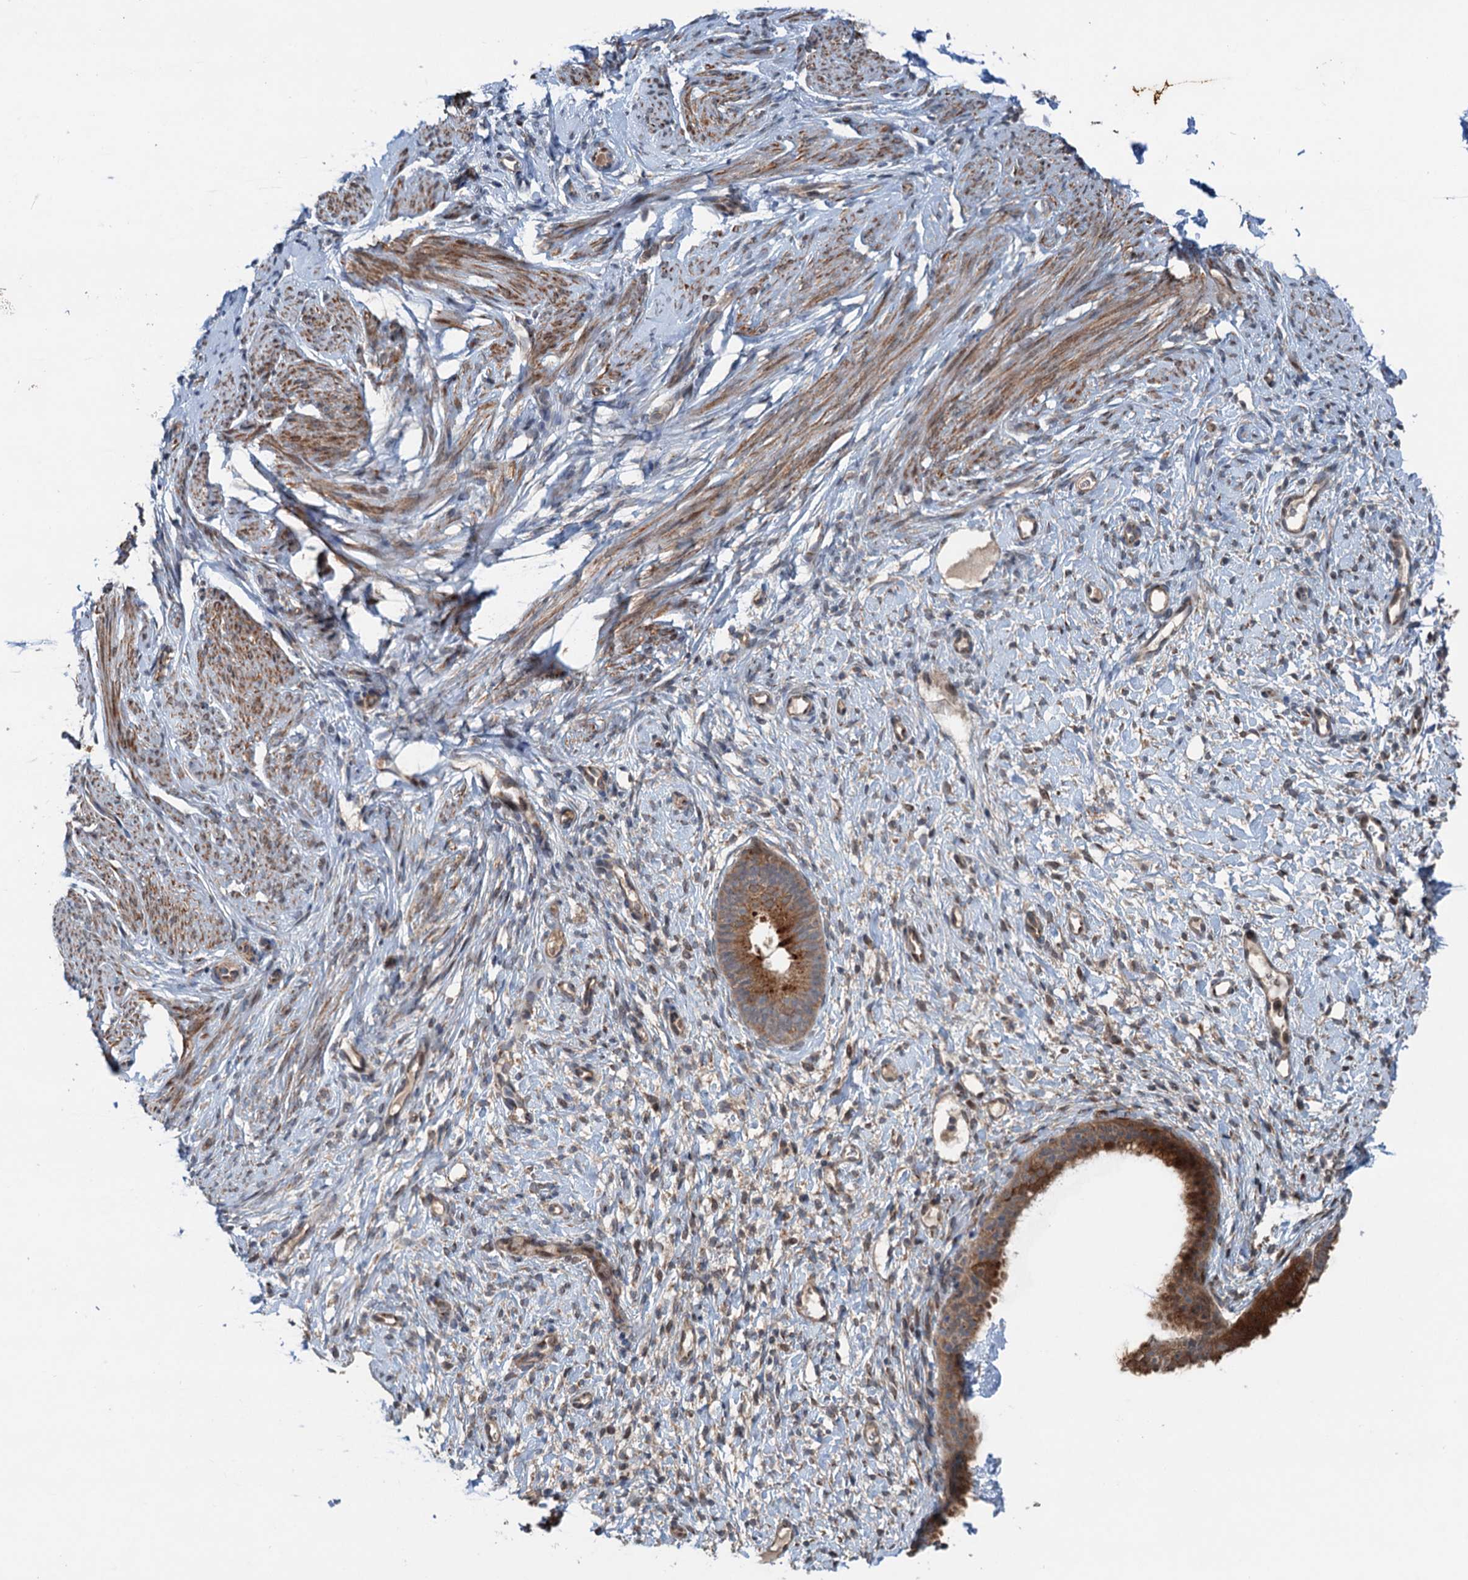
{"staining": {"intensity": "negative", "quantity": "none", "location": "none"}, "tissue": "endometrium", "cell_type": "Cells in endometrial stroma", "image_type": "normal", "snomed": [{"axis": "morphology", "description": "Normal tissue, NOS"}, {"axis": "topography", "description": "Endometrium"}], "caption": "IHC photomicrograph of unremarkable endometrium: human endometrium stained with DAB (3,3'-diaminobenzidine) exhibits no significant protein staining in cells in endometrial stroma.", "gene": "DYNC2I2", "patient": {"sex": "female", "age": 65}}